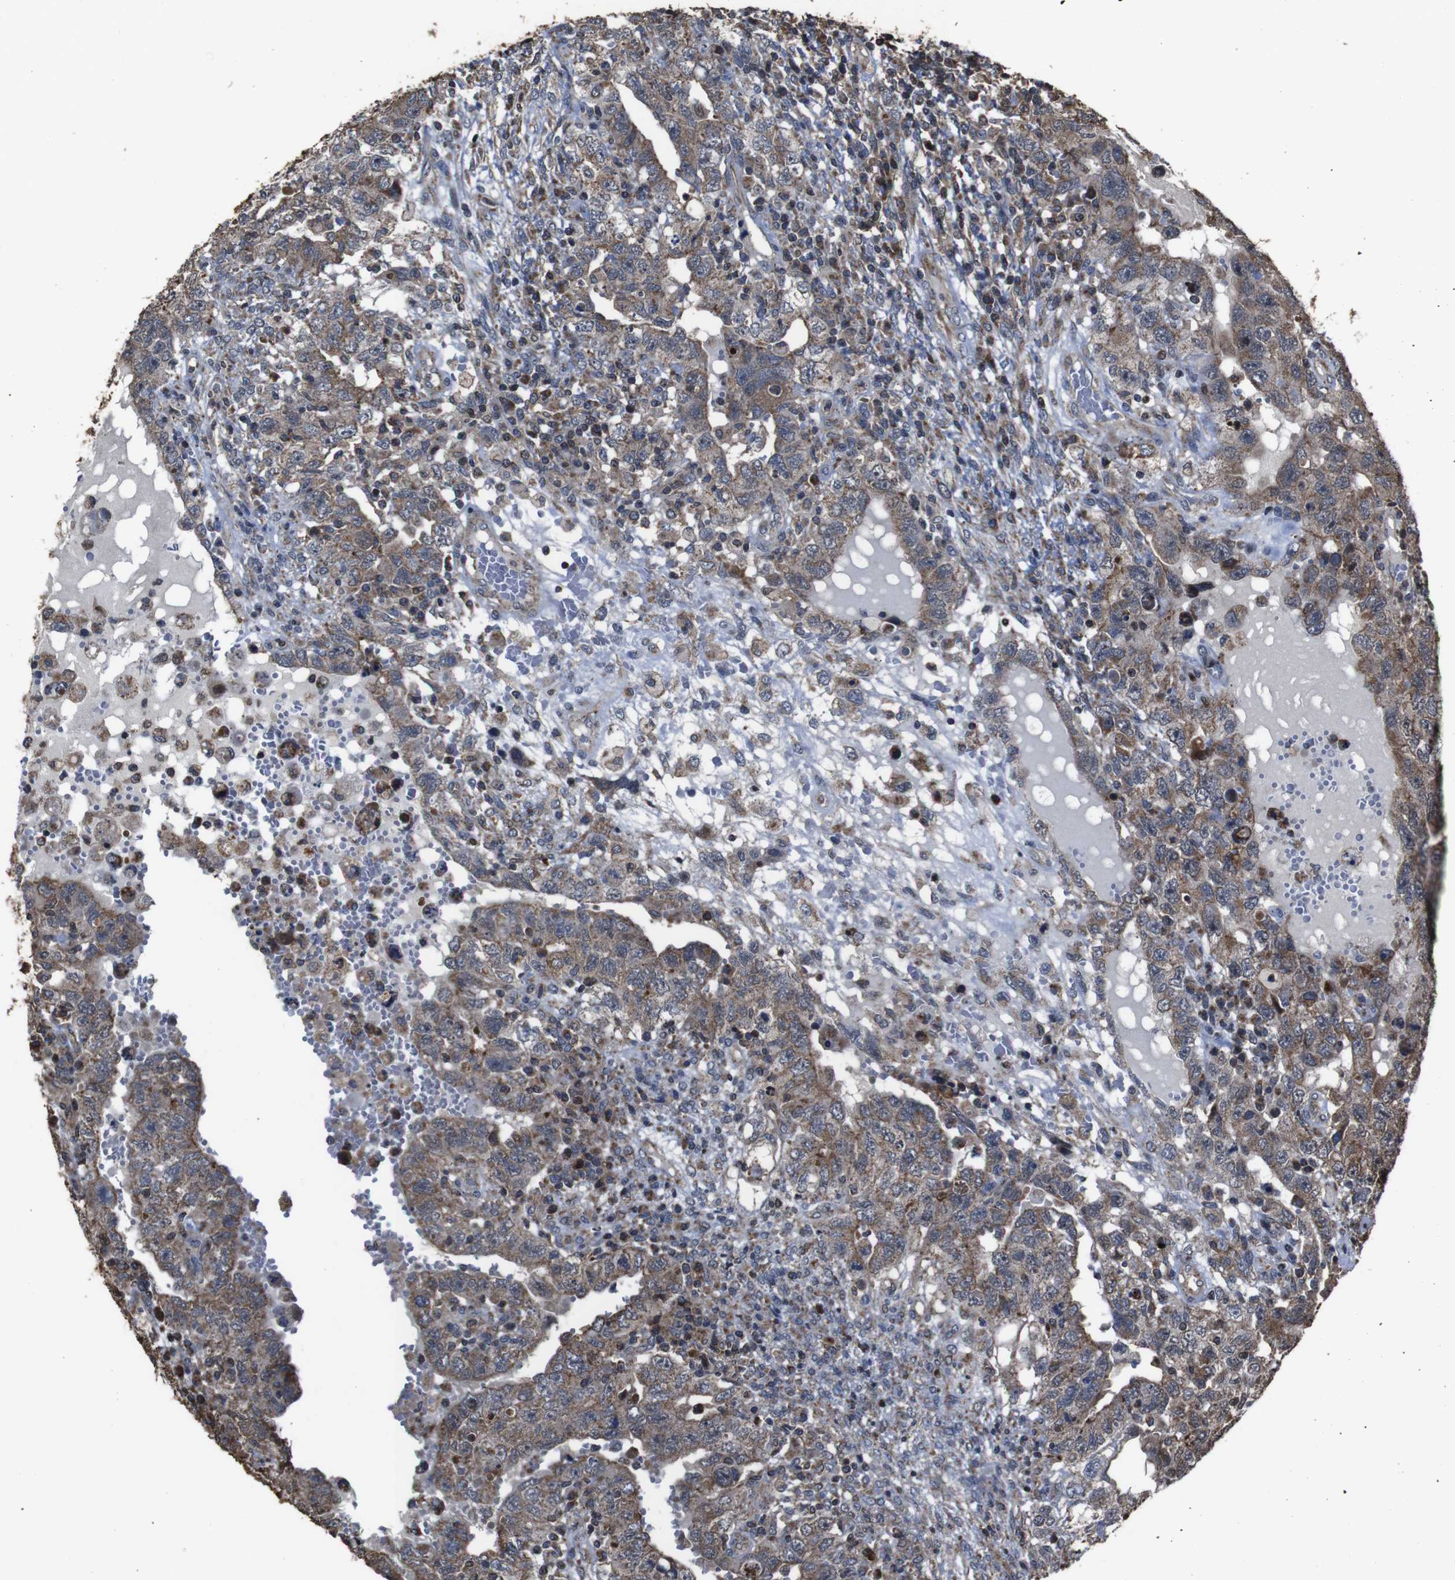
{"staining": {"intensity": "moderate", "quantity": ">75%", "location": "cytoplasmic/membranous"}, "tissue": "testis cancer", "cell_type": "Tumor cells", "image_type": "cancer", "snomed": [{"axis": "morphology", "description": "Carcinoma, Embryonal, NOS"}, {"axis": "topography", "description": "Testis"}], "caption": "Tumor cells show medium levels of moderate cytoplasmic/membranous expression in about >75% of cells in human testis cancer (embryonal carcinoma).", "gene": "SNN", "patient": {"sex": "male", "age": 26}}